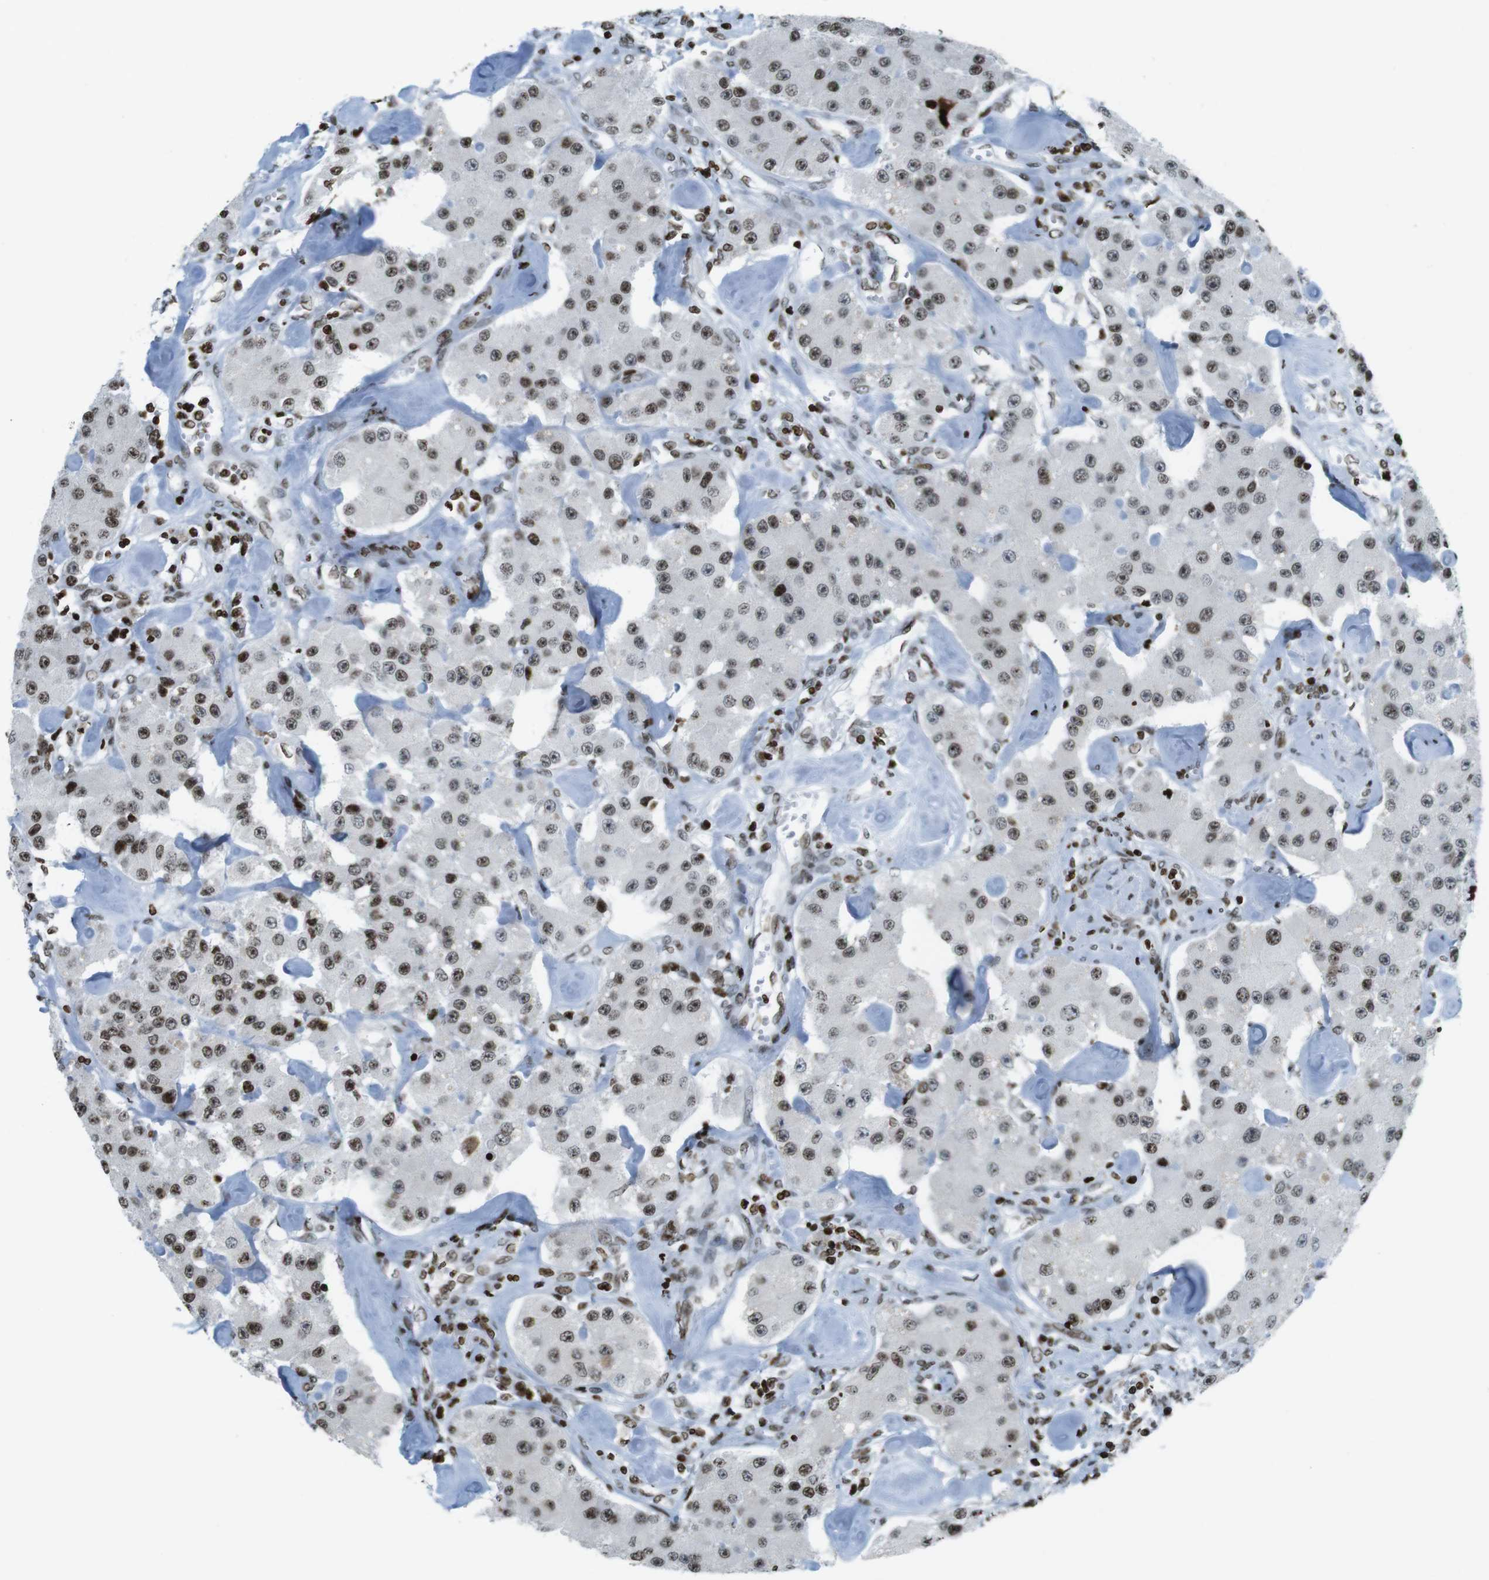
{"staining": {"intensity": "moderate", "quantity": ">75%", "location": "nuclear"}, "tissue": "carcinoid", "cell_type": "Tumor cells", "image_type": "cancer", "snomed": [{"axis": "morphology", "description": "Carcinoid, malignant, NOS"}, {"axis": "topography", "description": "Pancreas"}], "caption": "Brown immunohistochemical staining in carcinoid (malignant) reveals moderate nuclear expression in approximately >75% of tumor cells.", "gene": "H2AC8", "patient": {"sex": "male", "age": 41}}